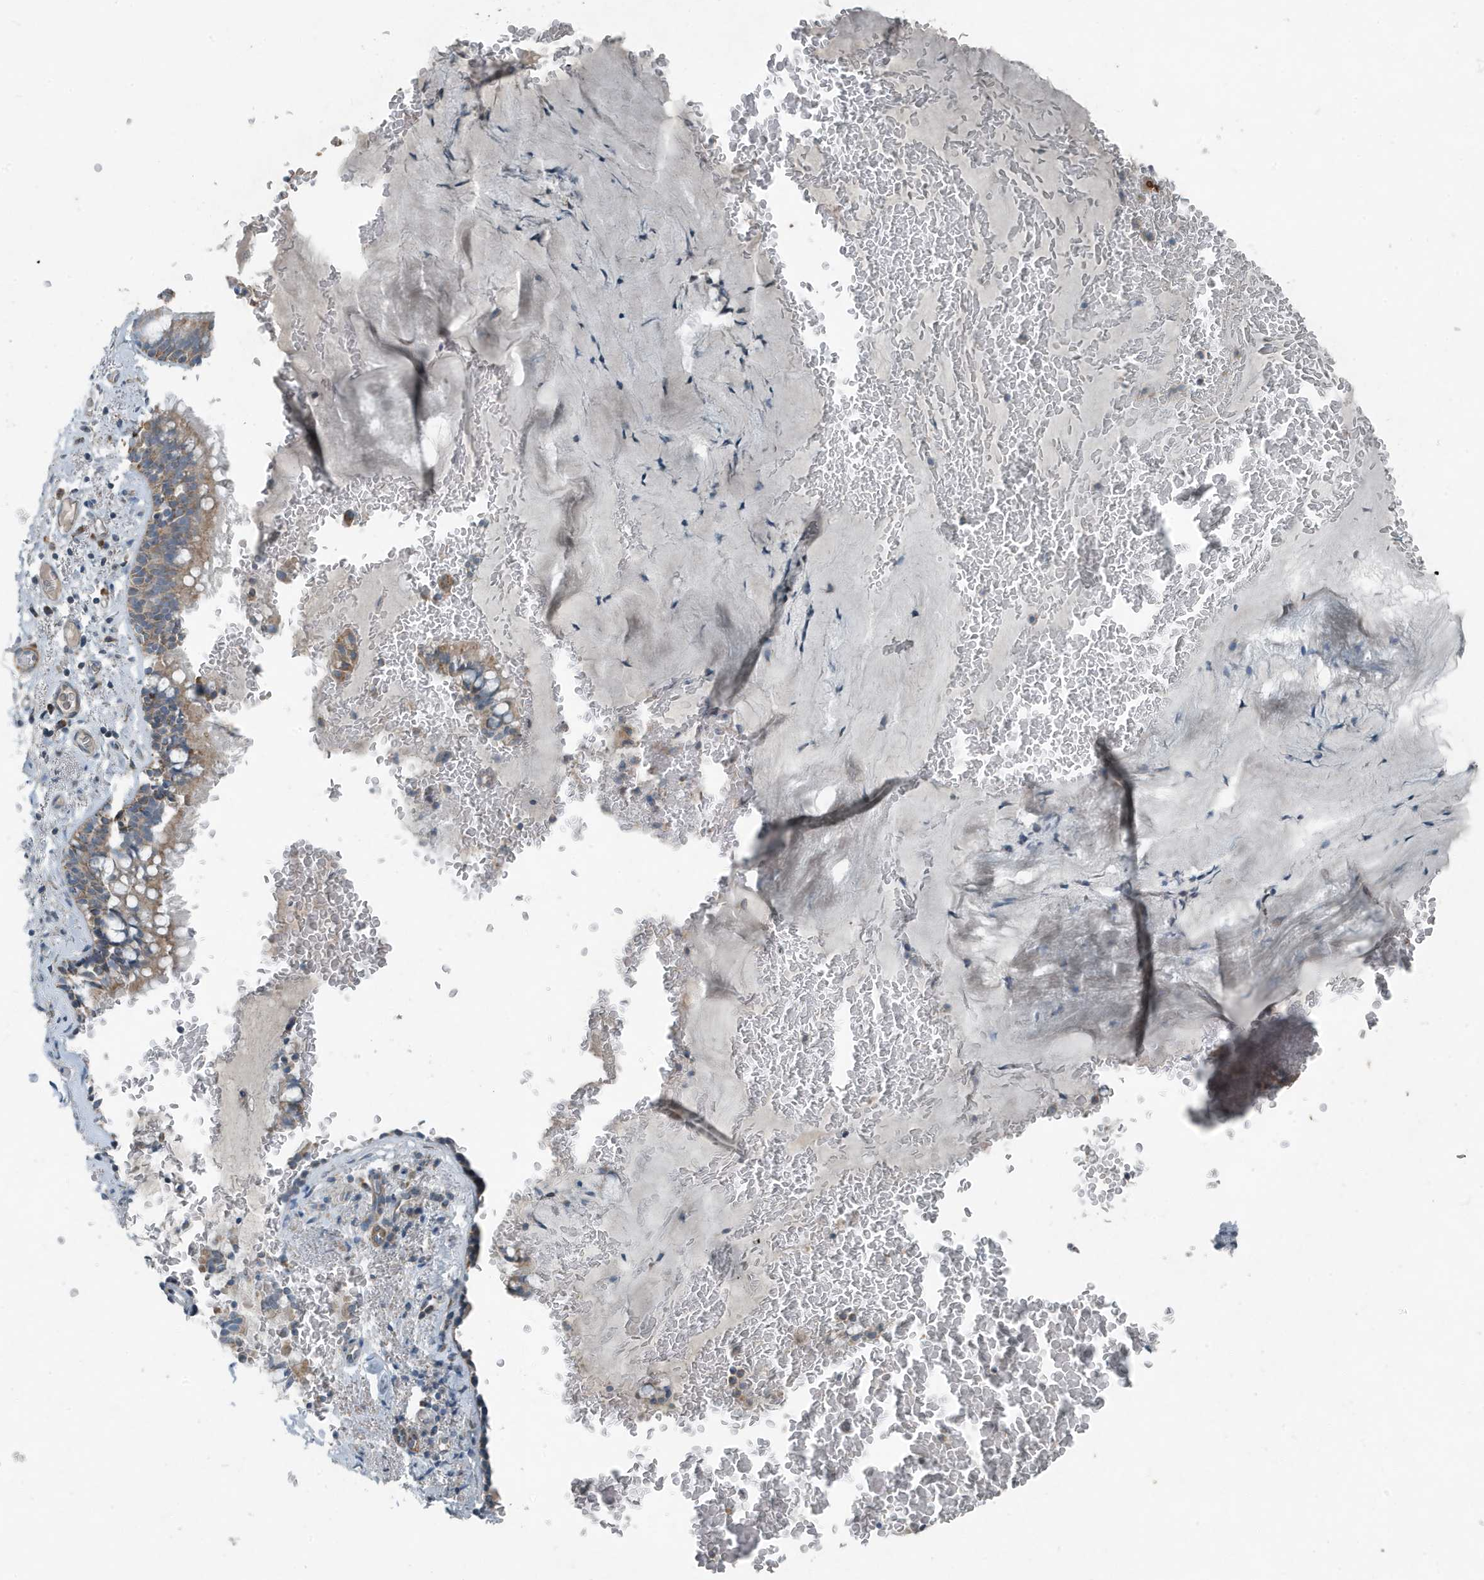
{"staining": {"intensity": "moderate", "quantity": "25%-75%", "location": "cytoplasmic/membranous"}, "tissue": "bronchus", "cell_type": "Respiratory epithelial cells", "image_type": "normal", "snomed": [{"axis": "morphology", "description": "Normal tissue, NOS"}, {"axis": "topography", "description": "Cartilage tissue"}, {"axis": "topography", "description": "Bronchus"}], "caption": "Immunohistochemical staining of unremarkable human bronchus exhibits 25%-75% levels of moderate cytoplasmic/membranous protein staining in about 25%-75% of respiratory epithelial cells.", "gene": "MT", "patient": {"sex": "female", "age": 36}}